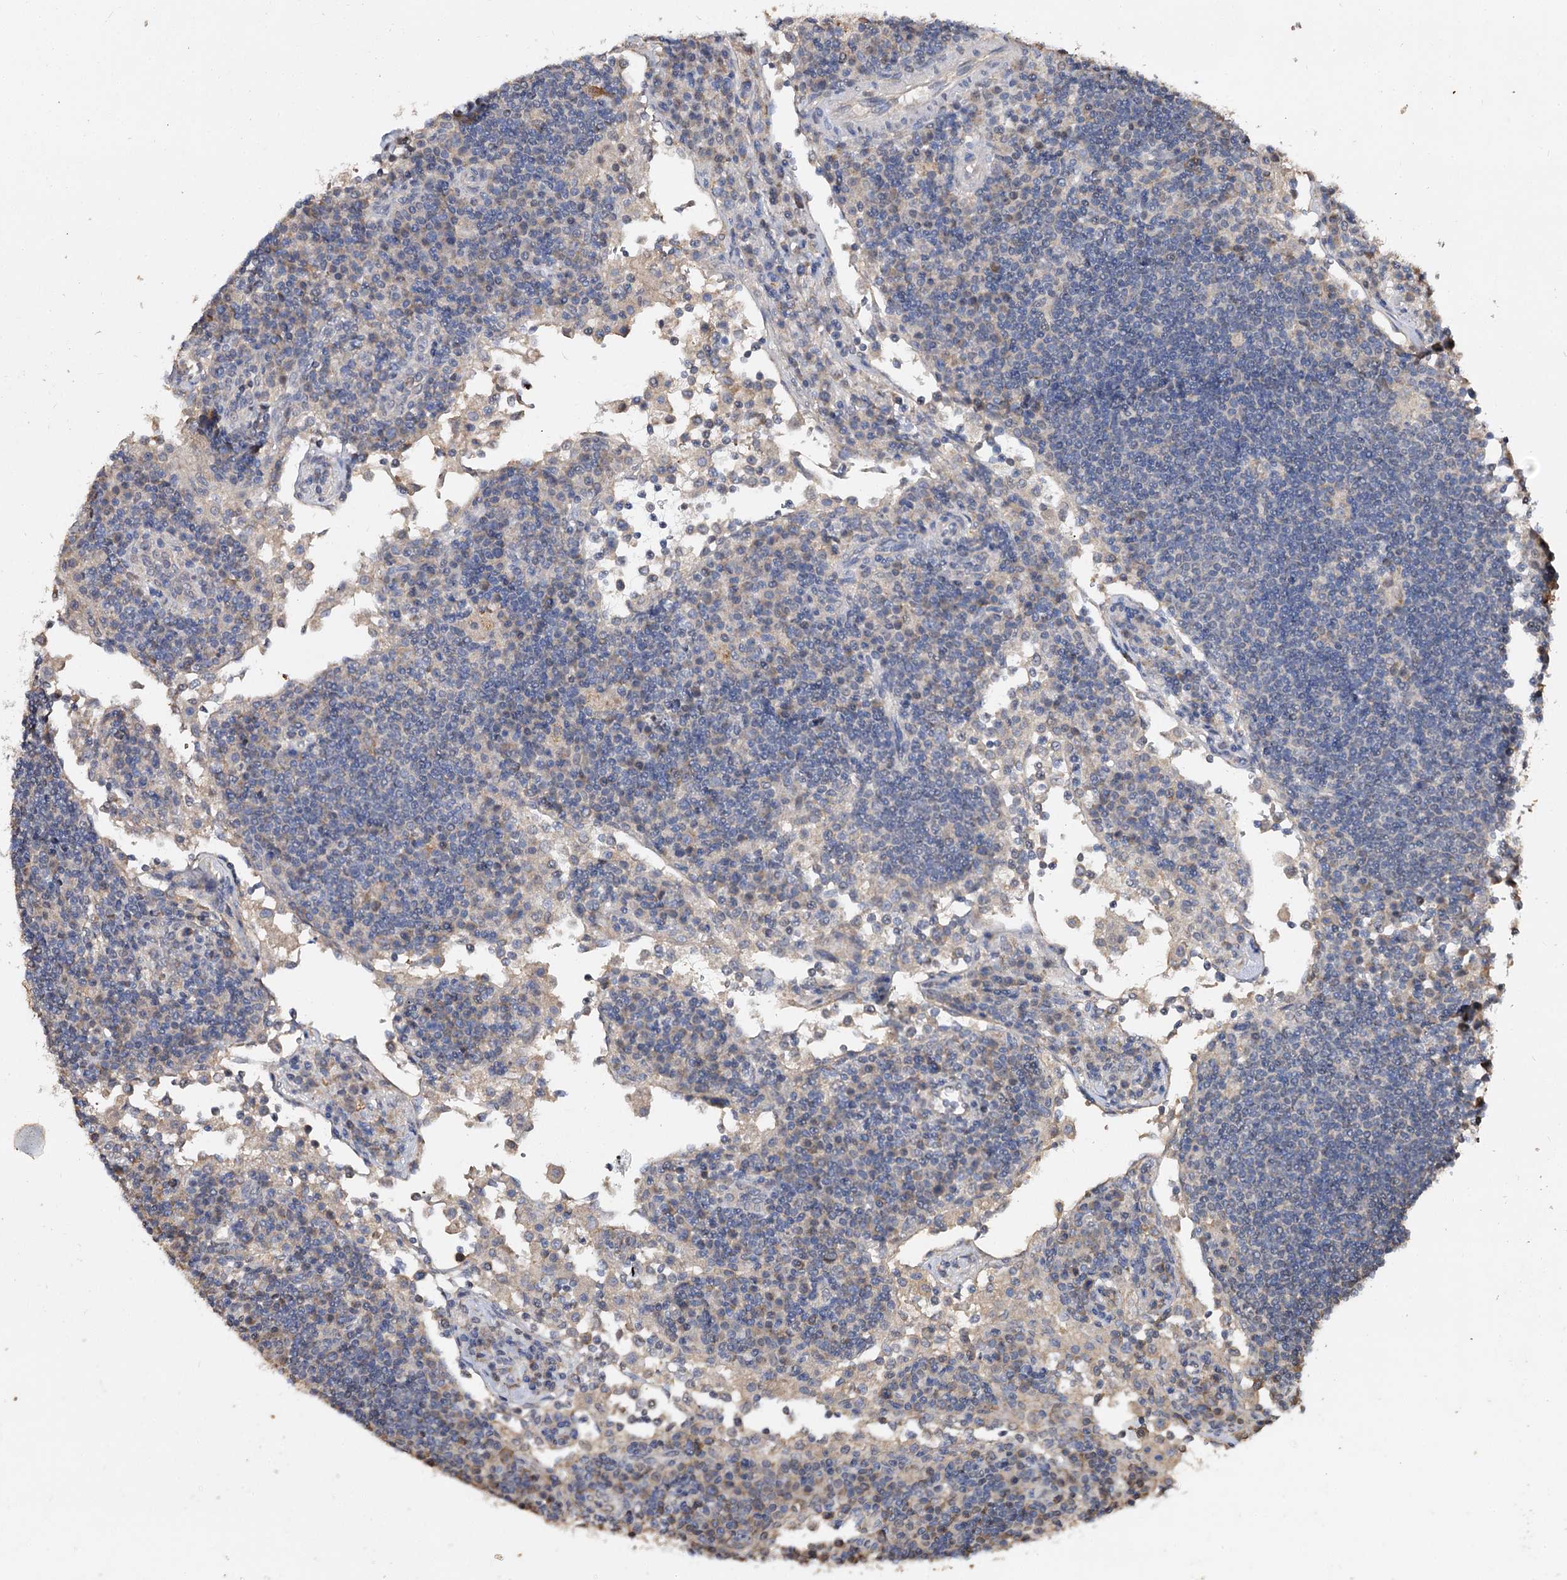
{"staining": {"intensity": "negative", "quantity": "none", "location": "none"}, "tissue": "lymph node", "cell_type": "Germinal center cells", "image_type": "normal", "snomed": [{"axis": "morphology", "description": "Normal tissue, NOS"}, {"axis": "topography", "description": "Lymph node"}], "caption": "An immunohistochemistry (IHC) photomicrograph of normal lymph node is shown. There is no staining in germinal center cells of lymph node. (DAB (3,3'-diaminobenzidine) IHC, high magnification).", "gene": "ARL13A", "patient": {"sex": "female", "age": 53}}